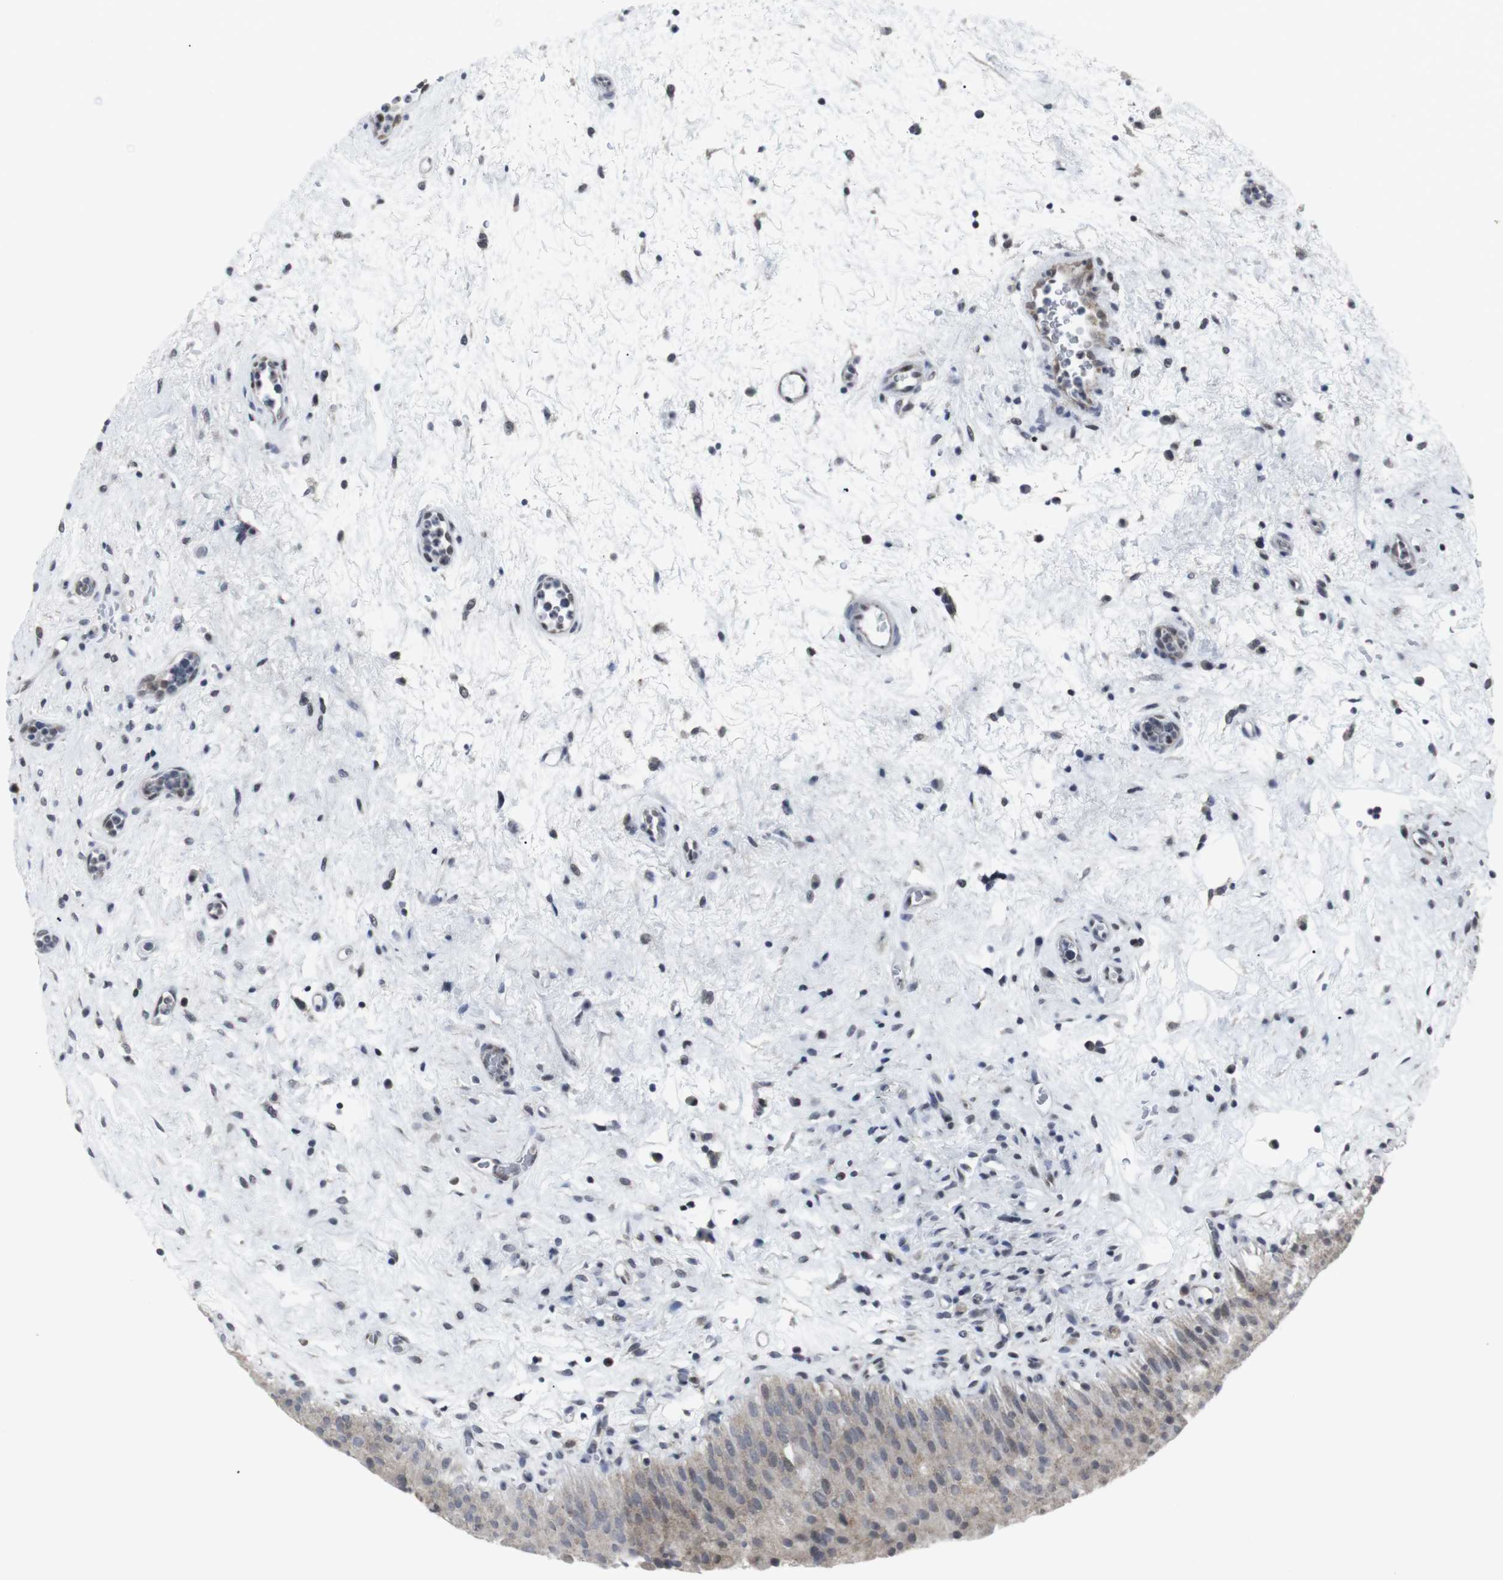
{"staining": {"intensity": "moderate", "quantity": ">75%", "location": "cytoplasmic/membranous,nuclear"}, "tissue": "urinary bladder", "cell_type": "Urothelial cells", "image_type": "normal", "snomed": [{"axis": "morphology", "description": "Normal tissue, NOS"}, {"axis": "topography", "description": "Urinary bladder"}], "caption": "There is medium levels of moderate cytoplasmic/membranous,nuclear staining in urothelial cells of unremarkable urinary bladder, as demonstrated by immunohistochemical staining (brown color).", "gene": "GEMIN2", "patient": {"sex": "male", "age": 46}}